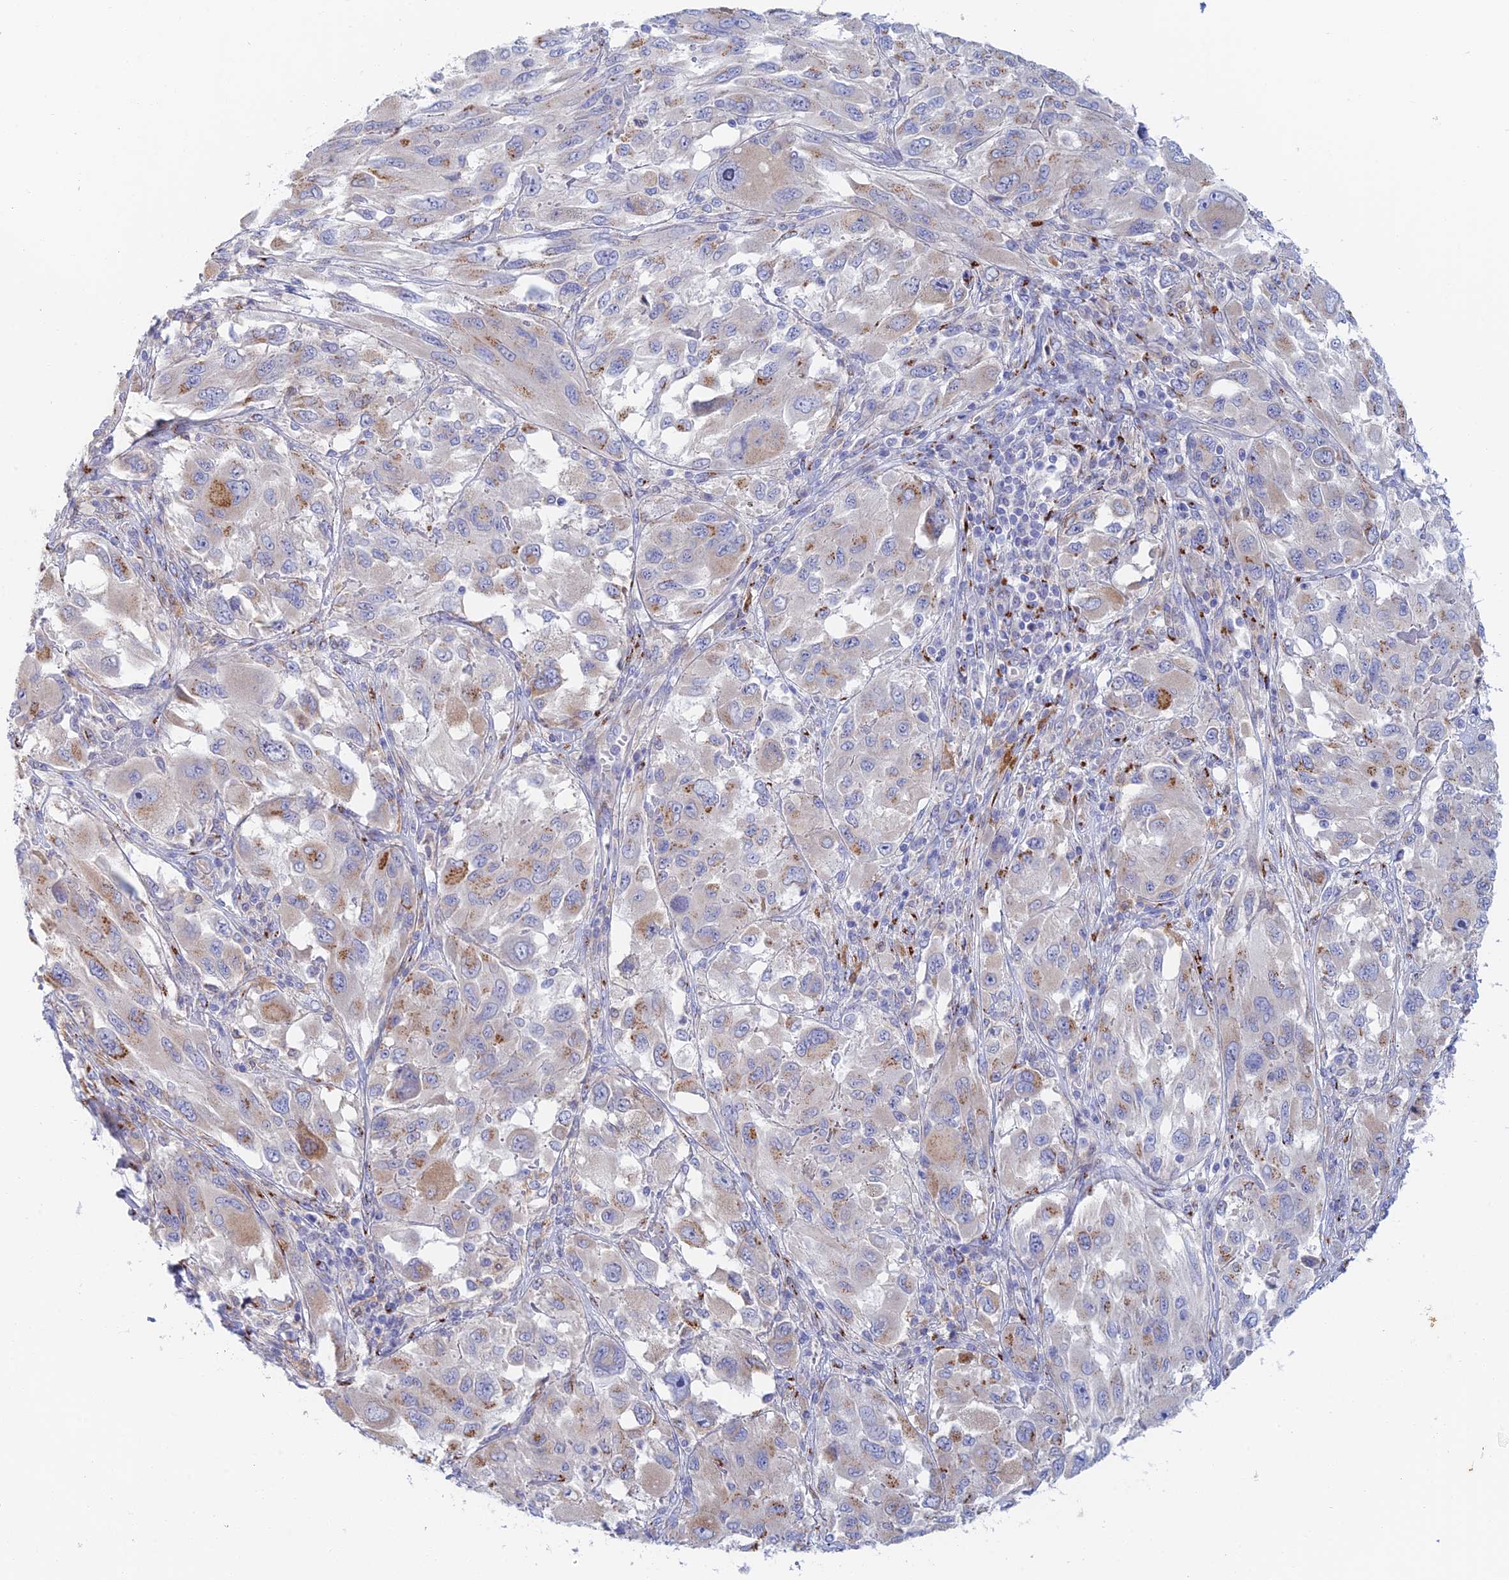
{"staining": {"intensity": "moderate", "quantity": "<25%", "location": "cytoplasmic/membranous"}, "tissue": "melanoma", "cell_type": "Tumor cells", "image_type": "cancer", "snomed": [{"axis": "morphology", "description": "Malignant melanoma, NOS"}, {"axis": "topography", "description": "Skin"}], "caption": "About <25% of tumor cells in malignant melanoma show moderate cytoplasmic/membranous protein expression as visualized by brown immunohistochemical staining.", "gene": "SLC24A3", "patient": {"sex": "female", "age": 91}}